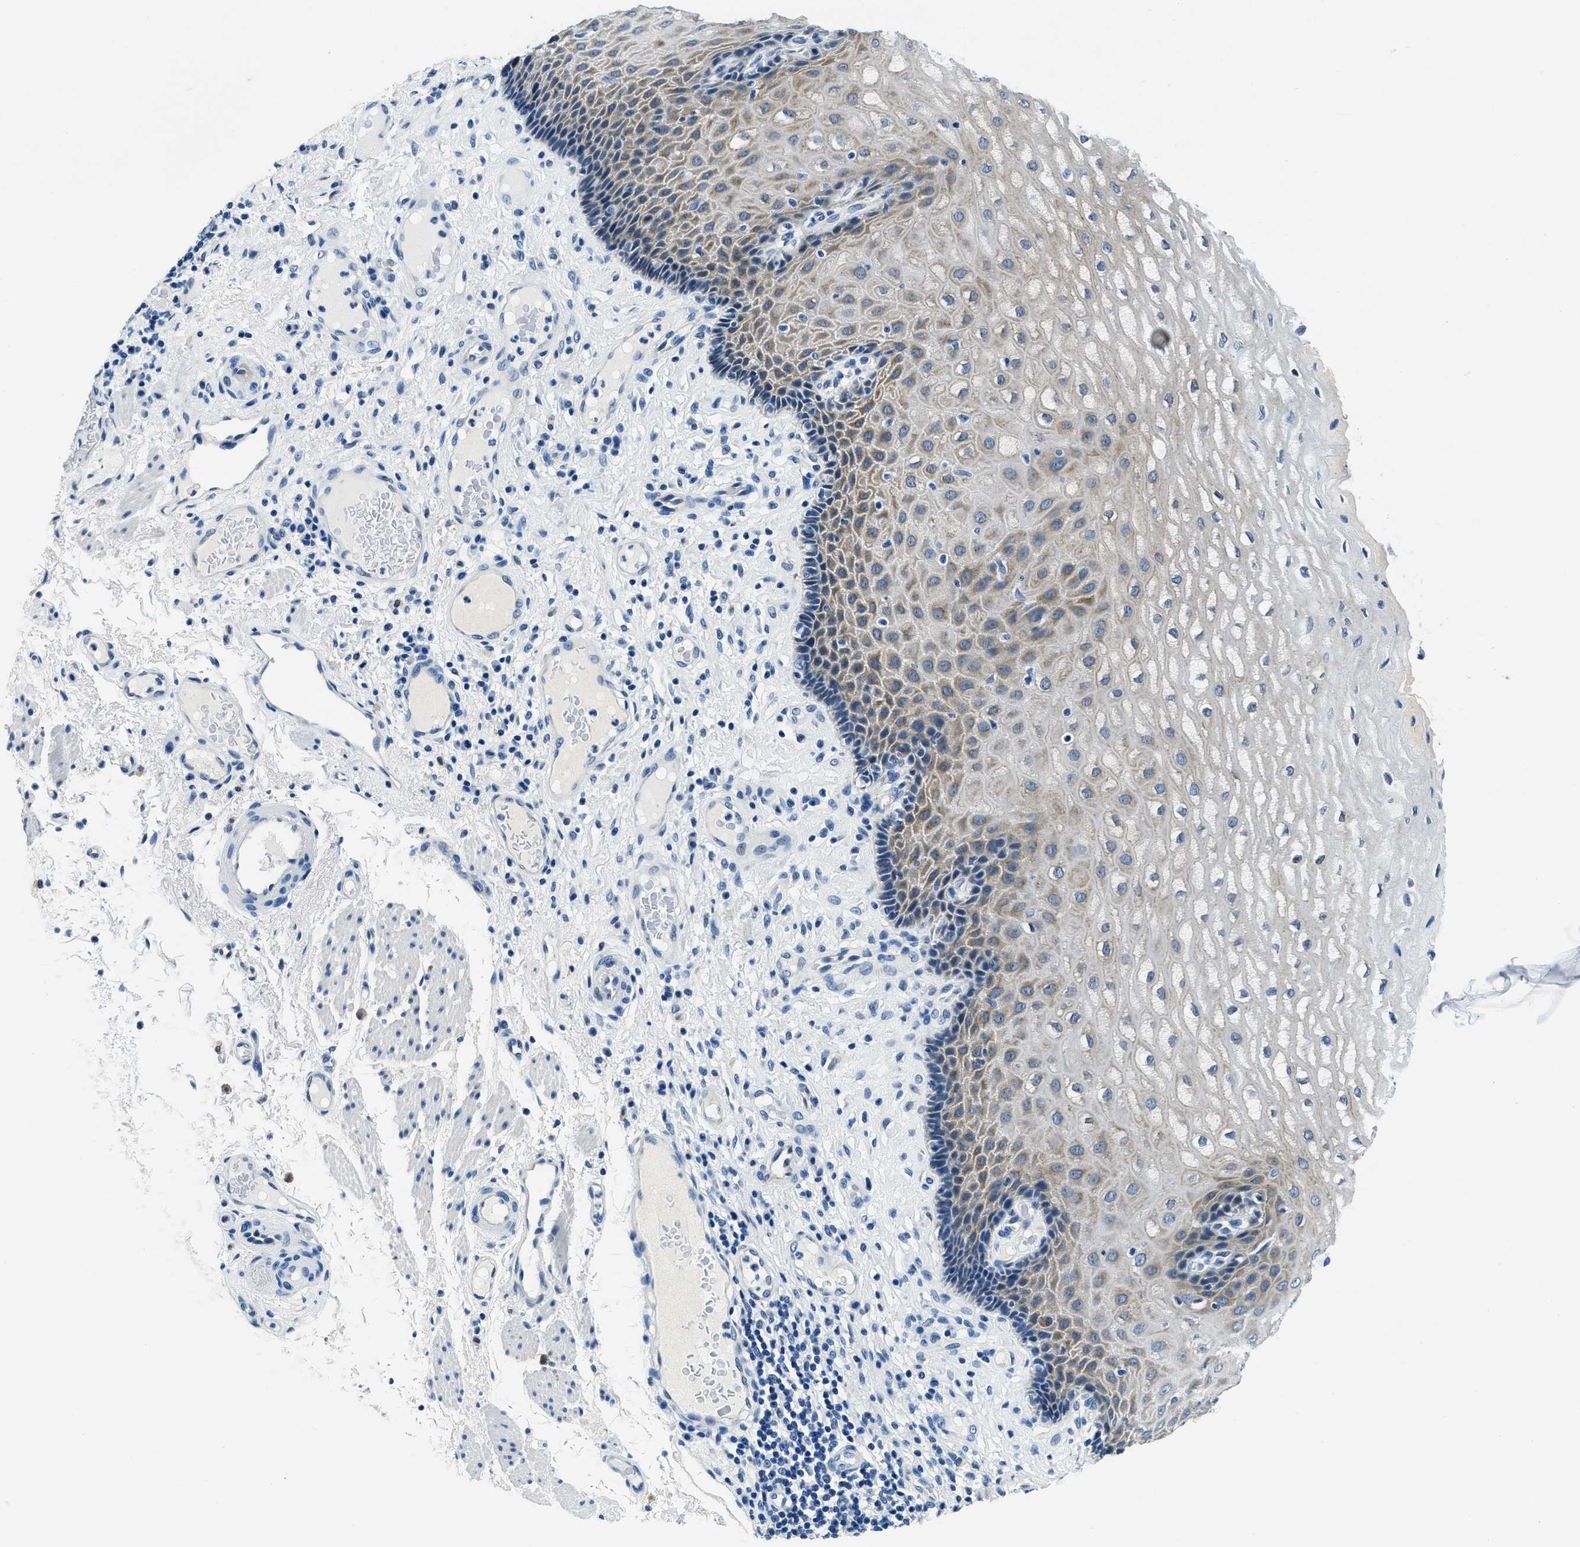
{"staining": {"intensity": "moderate", "quantity": "25%-75%", "location": "cytoplasmic/membranous"}, "tissue": "esophagus", "cell_type": "Squamous epithelial cells", "image_type": "normal", "snomed": [{"axis": "morphology", "description": "Normal tissue, NOS"}, {"axis": "topography", "description": "Esophagus"}], "caption": "Esophagus stained for a protein (brown) shows moderate cytoplasmic/membranous positive positivity in approximately 25%-75% of squamous epithelial cells.", "gene": "UBAC2", "patient": {"sex": "male", "age": 54}}